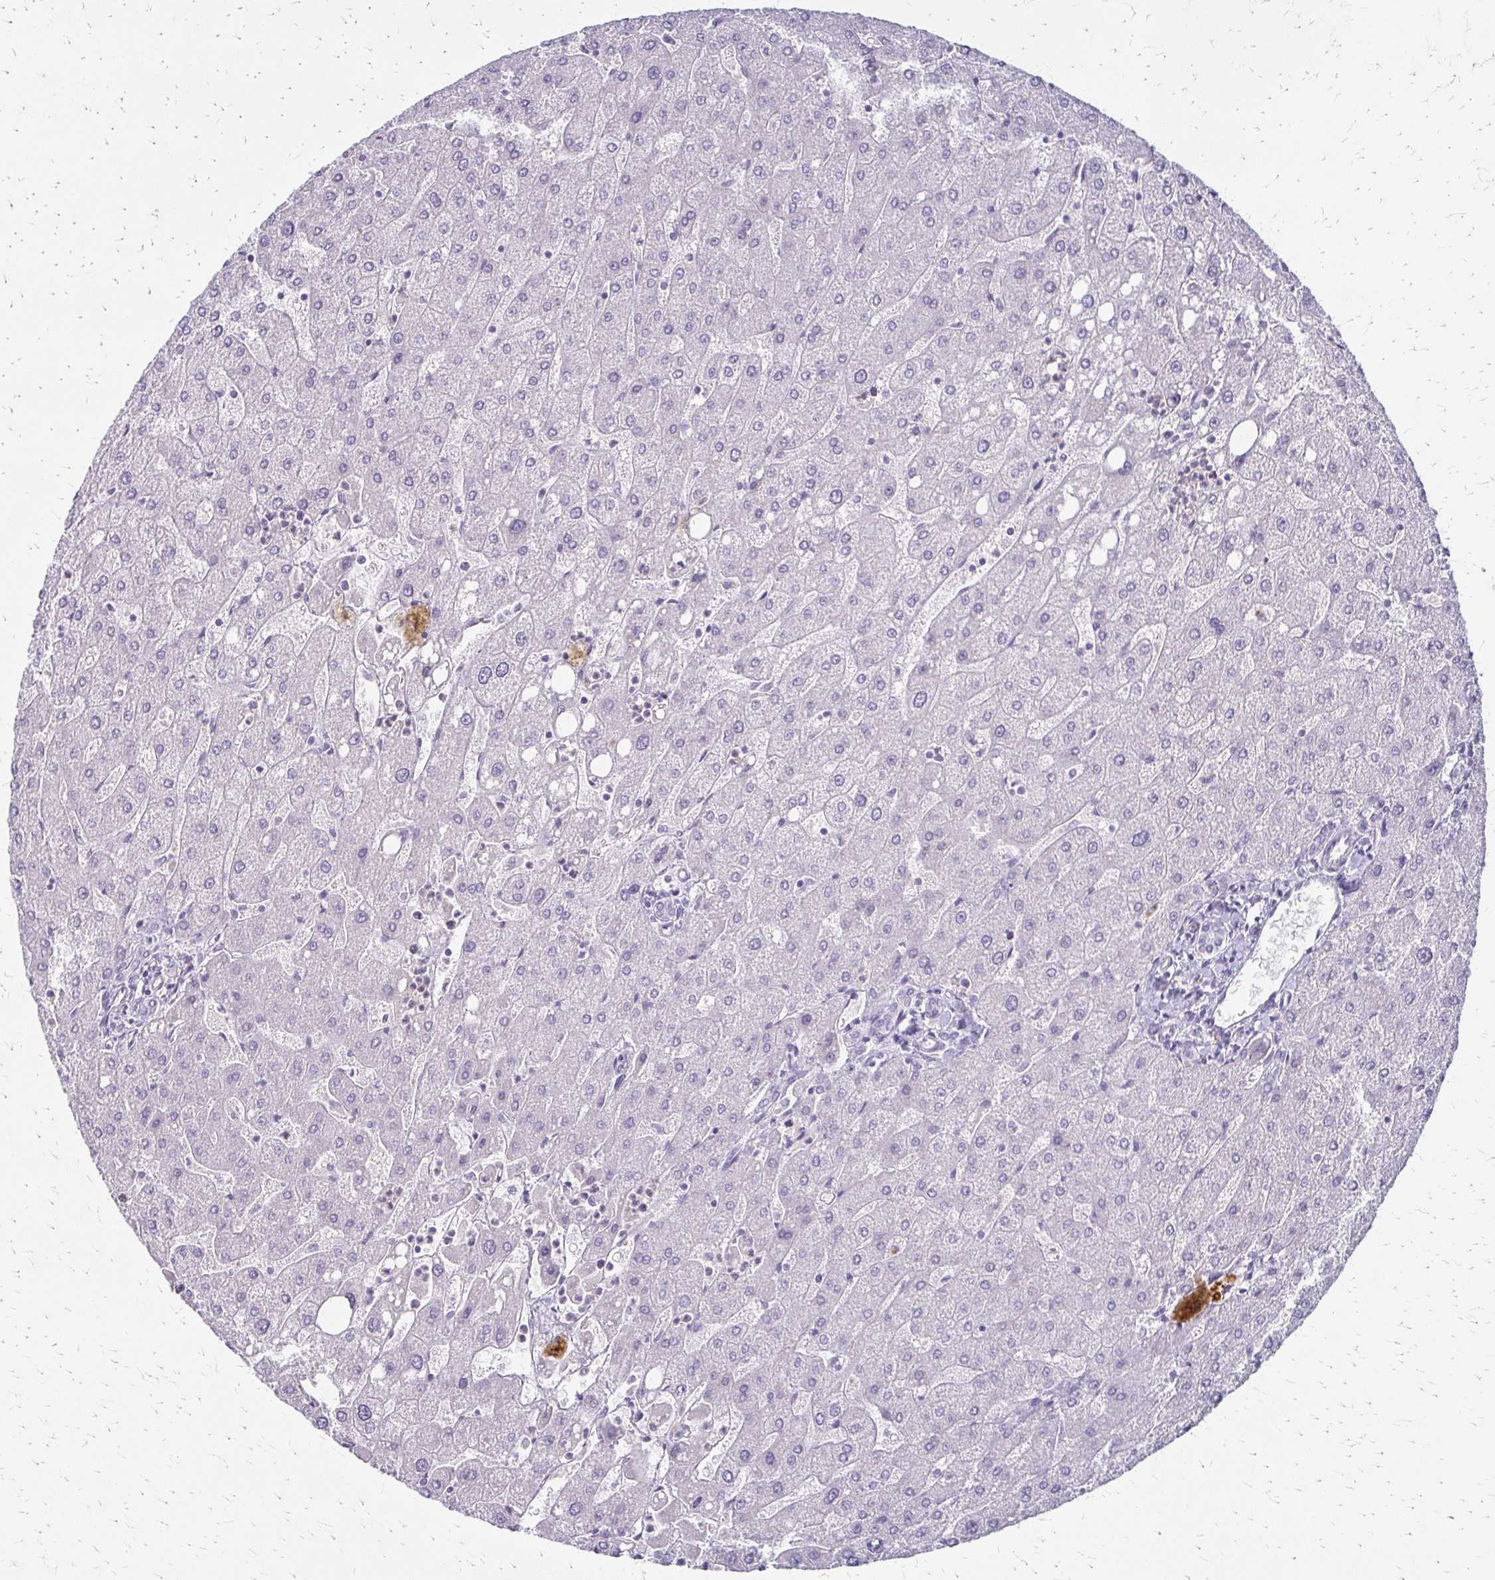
{"staining": {"intensity": "negative", "quantity": "none", "location": "none"}, "tissue": "liver", "cell_type": "Cholangiocytes", "image_type": "normal", "snomed": [{"axis": "morphology", "description": "Normal tissue, NOS"}, {"axis": "topography", "description": "Liver"}], "caption": "Cholangiocytes show no significant protein expression in unremarkable liver. Brightfield microscopy of immunohistochemistry stained with DAB (brown) and hematoxylin (blue), captured at high magnification.", "gene": "ACP5", "patient": {"sex": "male", "age": 67}}